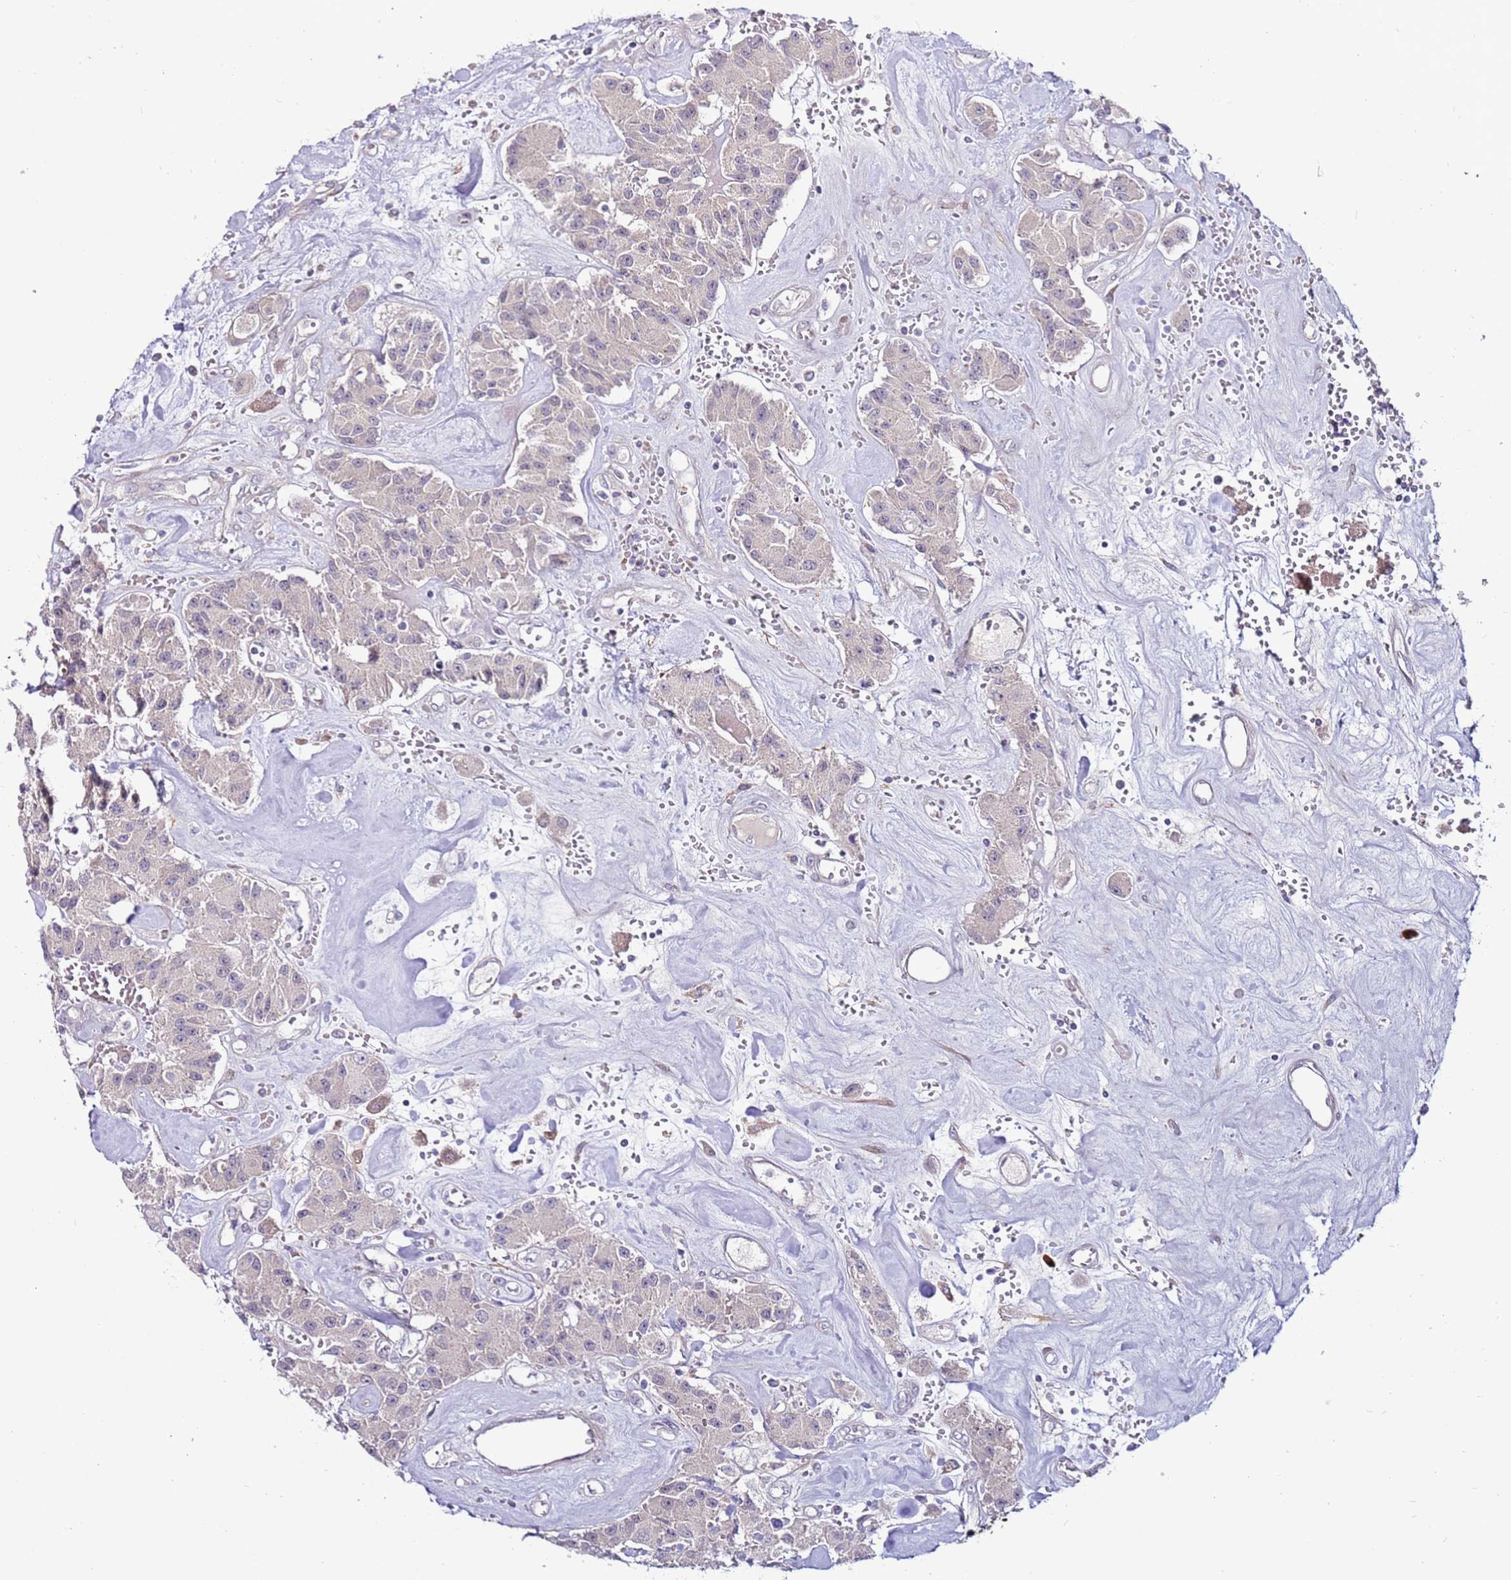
{"staining": {"intensity": "negative", "quantity": "none", "location": "none"}, "tissue": "carcinoid", "cell_type": "Tumor cells", "image_type": "cancer", "snomed": [{"axis": "morphology", "description": "Carcinoid, malignant, NOS"}, {"axis": "topography", "description": "Pancreas"}], "caption": "Immunohistochemical staining of human malignant carcinoid exhibits no significant staining in tumor cells. The staining was performed using DAB to visualize the protein expression in brown, while the nuclei were stained in blue with hematoxylin (Magnification: 20x).", "gene": "MTG2", "patient": {"sex": "male", "age": 41}}